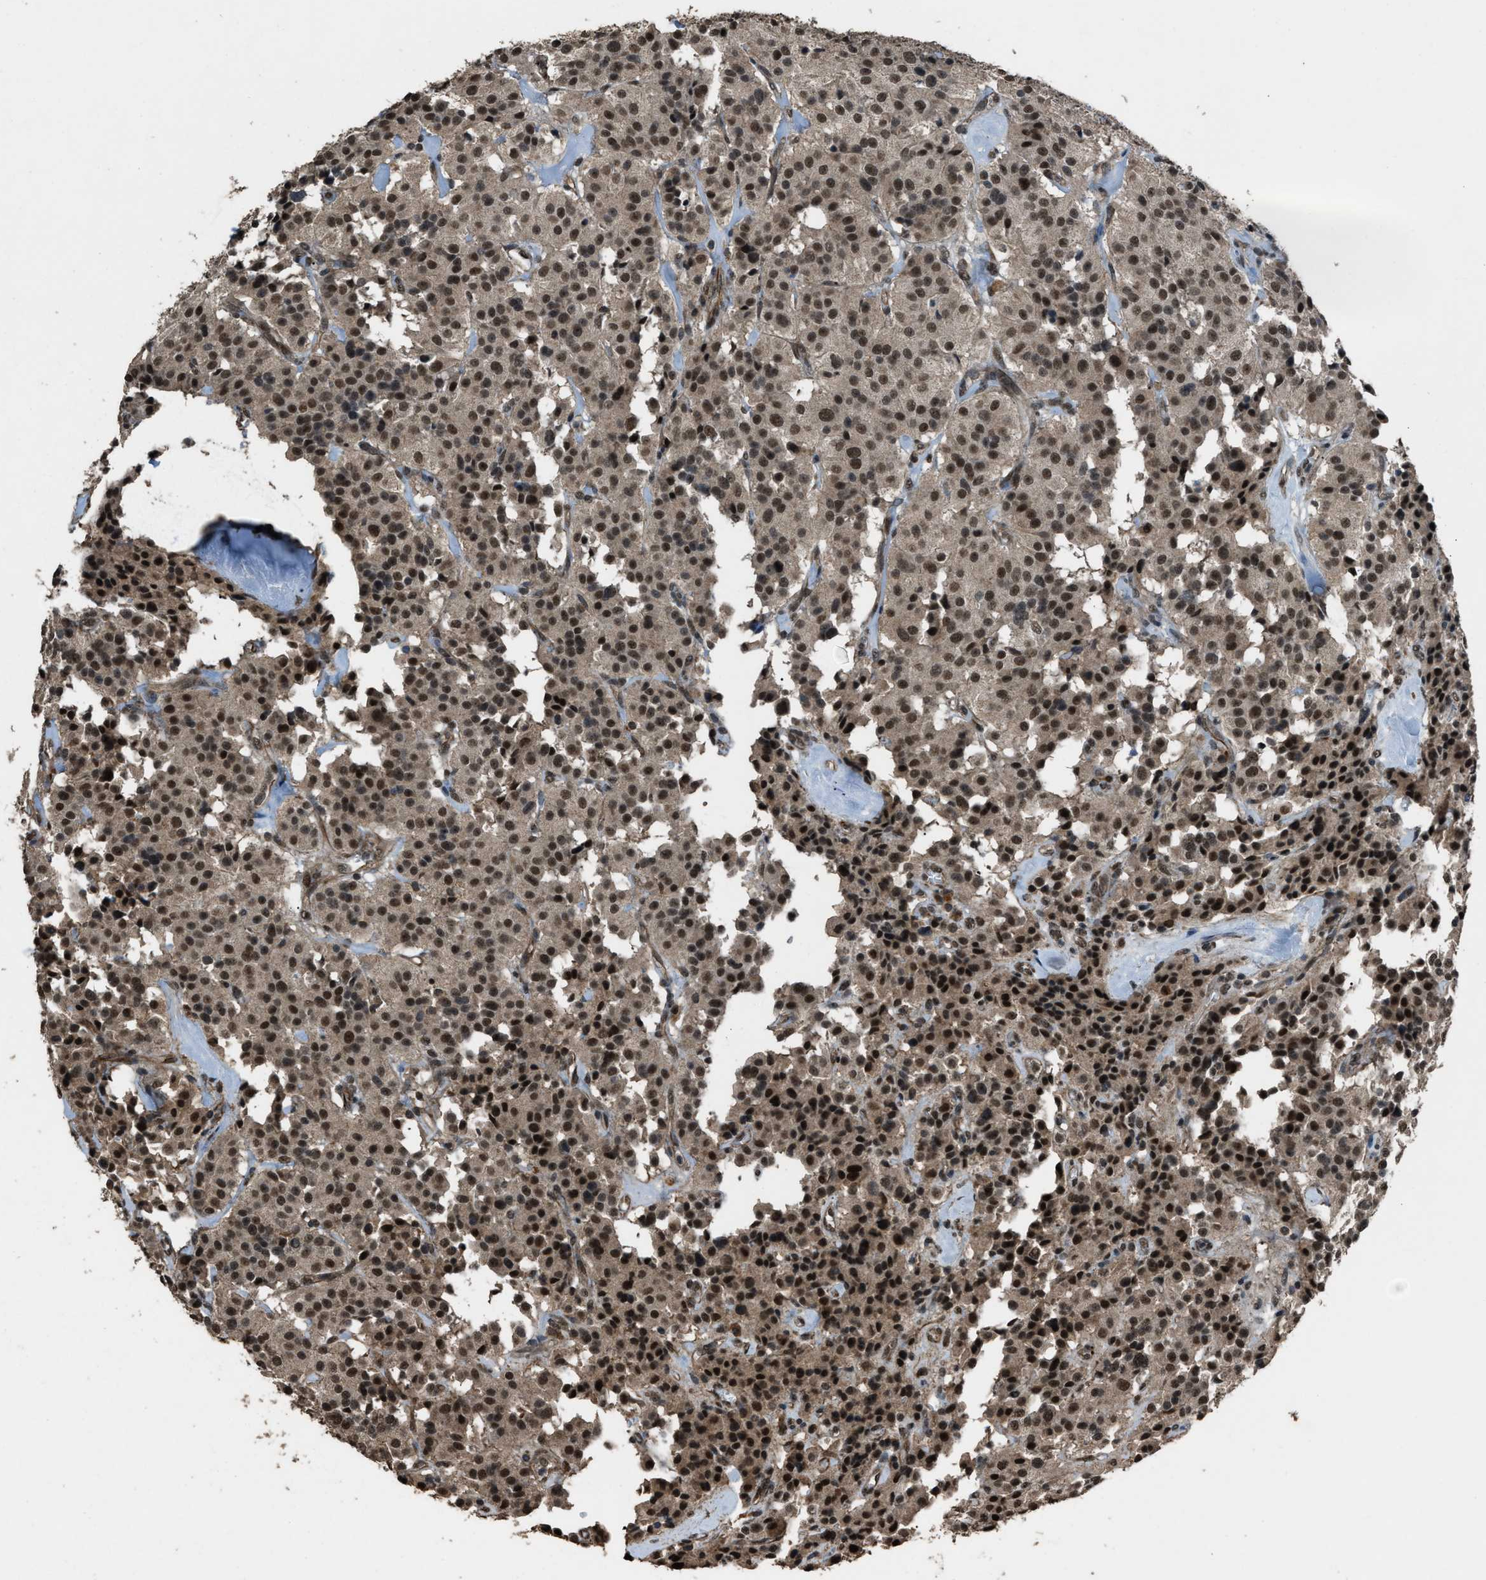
{"staining": {"intensity": "strong", "quantity": ">75%", "location": "cytoplasmic/membranous,nuclear"}, "tissue": "carcinoid", "cell_type": "Tumor cells", "image_type": "cancer", "snomed": [{"axis": "morphology", "description": "Carcinoid, malignant, NOS"}, {"axis": "topography", "description": "Lung"}], "caption": "Immunohistochemical staining of human carcinoid shows strong cytoplasmic/membranous and nuclear protein staining in approximately >75% of tumor cells.", "gene": "SERTAD2", "patient": {"sex": "male", "age": 30}}